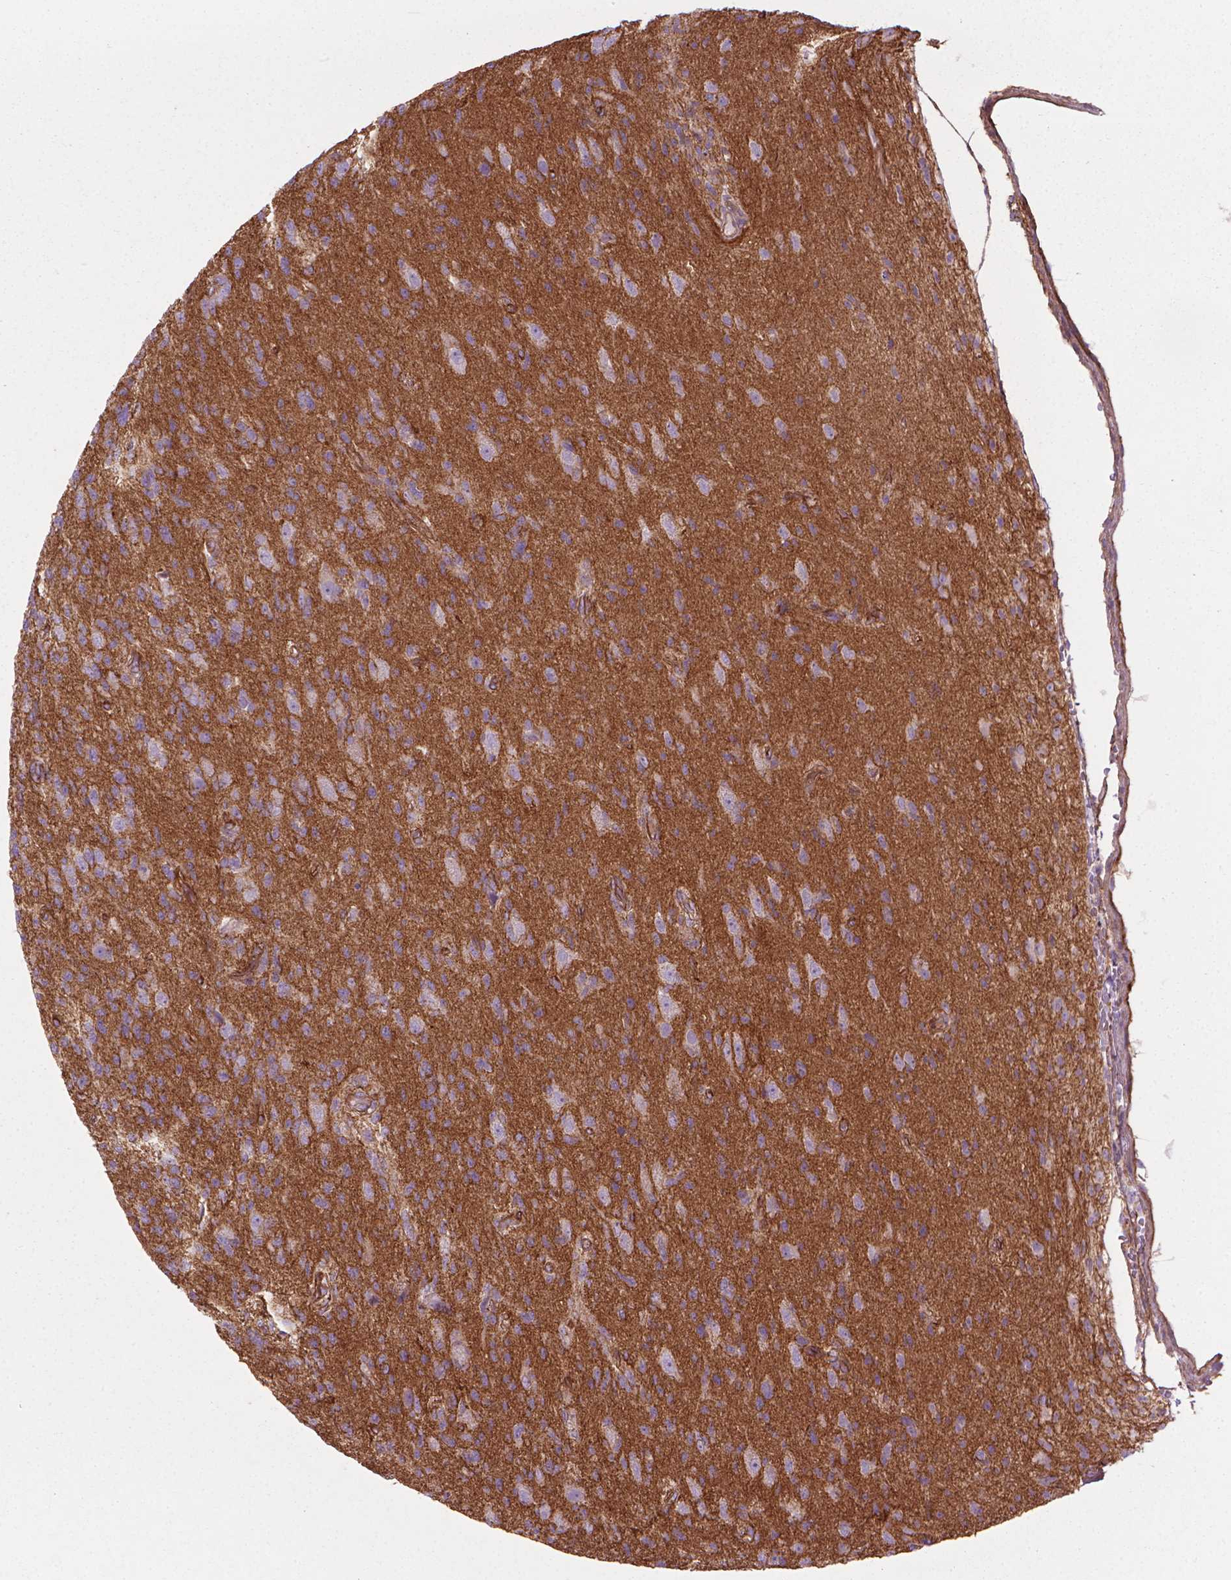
{"staining": {"intensity": "negative", "quantity": "none", "location": "none"}, "tissue": "glioma", "cell_type": "Tumor cells", "image_type": "cancer", "snomed": [{"axis": "morphology", "description": "Glioma, malignant, High grade"}, {"axis": "topography", "description": "Brain"}], "caption": "High magnification brightfield microscopy of glioma stained with DAB (brown) and counterstained with hematoxylin (blue): tumor cells show no significant expression. (DAB (3,3'-diaminobenzidine) immunohistochemistry, high magnification).", "gene": "TENT5A", "patient": {"sex": "male", "age": 56}}